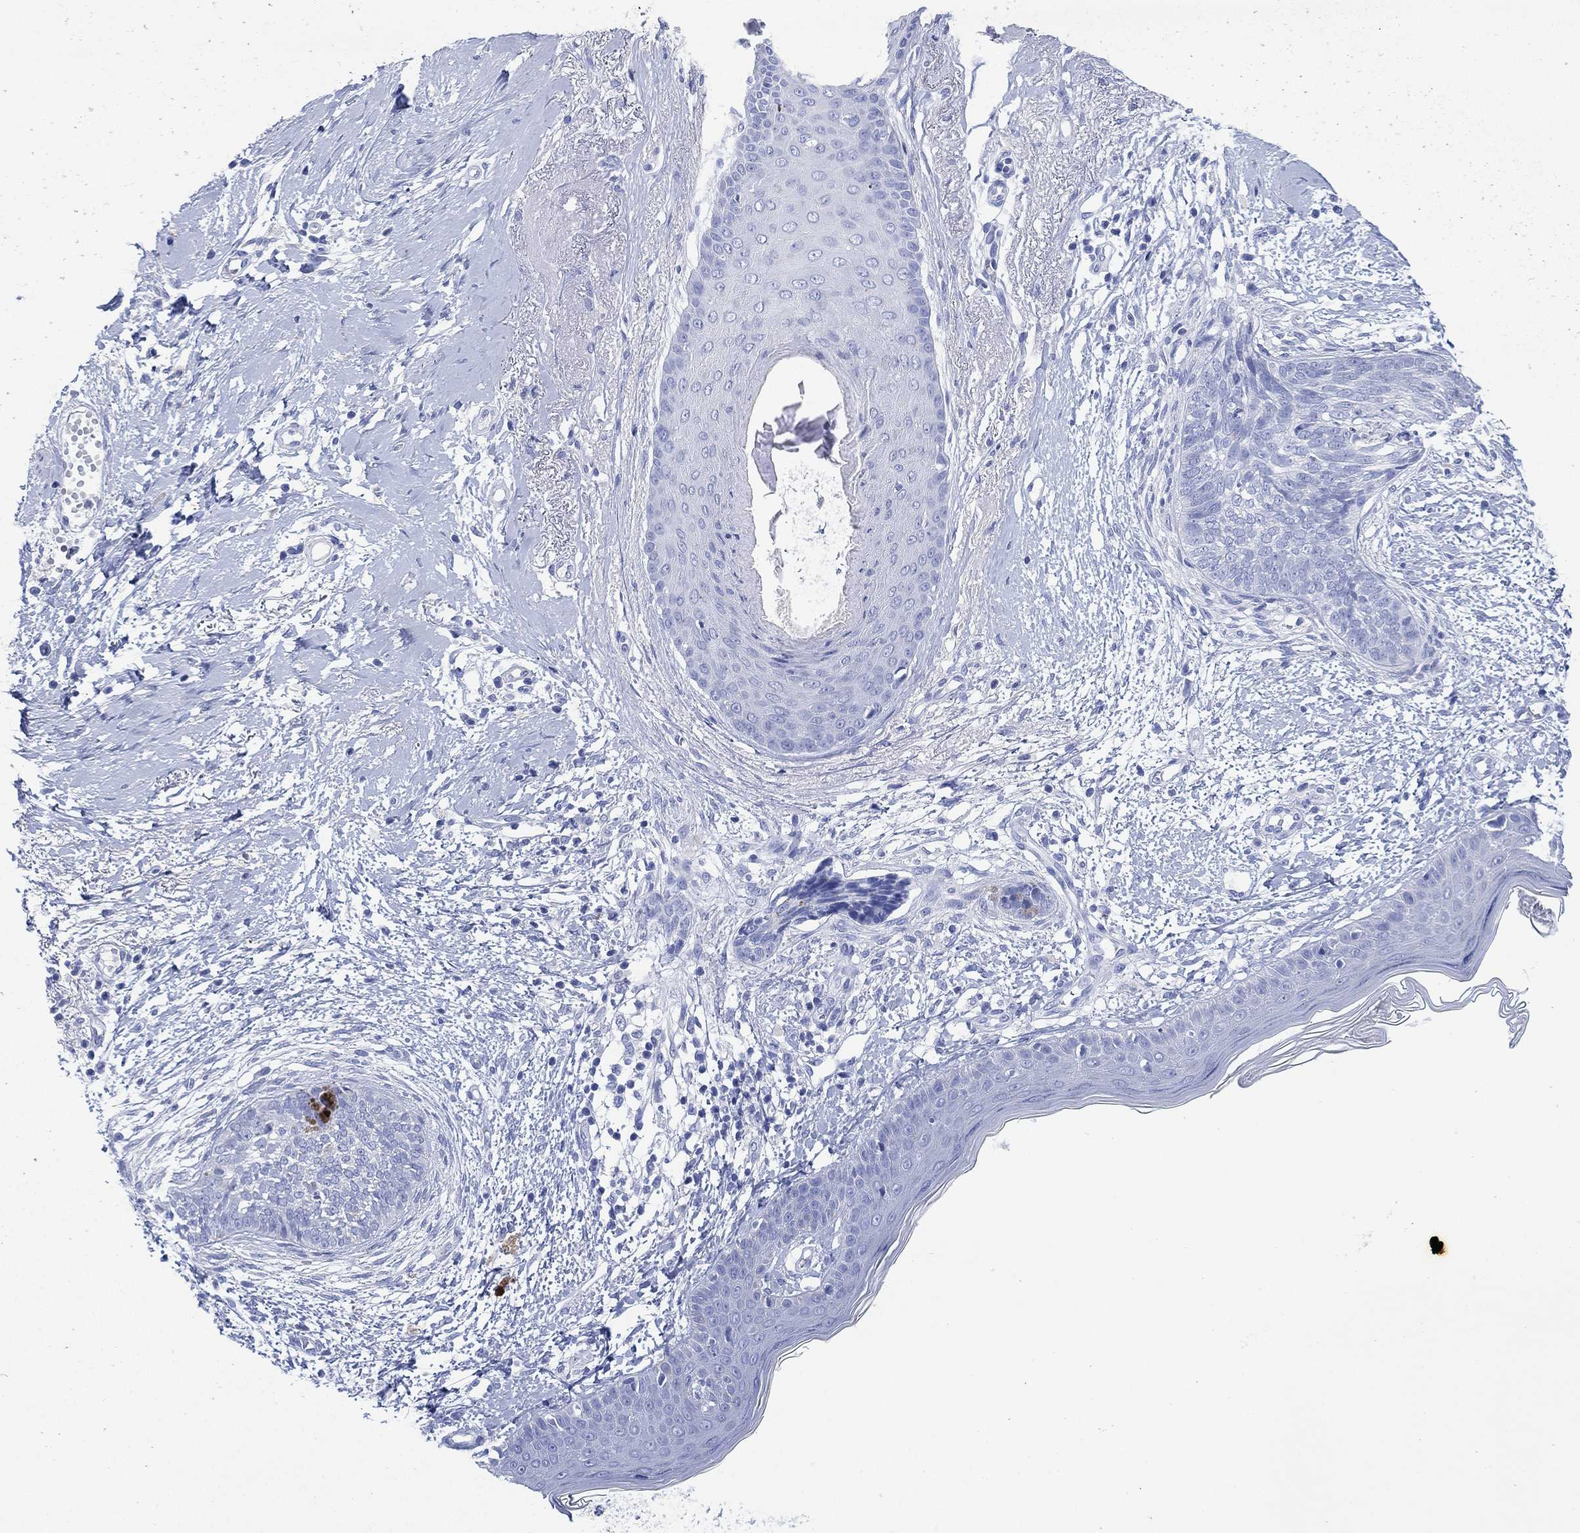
{"staining": {"intensity": "negative", "quantity": "none", "location": "none"}, "tissue": "skin cancer", "cell_type": "Tumor cells", "image_type": "cancer", "snomed": [{"axis": "morphology", "description": "Normal tissue, NOS"}, {"axis": "morphology", "description": "Basal cell carcinoma"}, {"axis": "topography", "description": "Skin"}], "caption": "Photomicrograph shows no significant protein positivity in tumor cells of skin cancer (basal cell carcinoma). Nuclei are stained in blue.", "gene": "SLC9C2", "patient": {"sex": "male", "age": 84}}